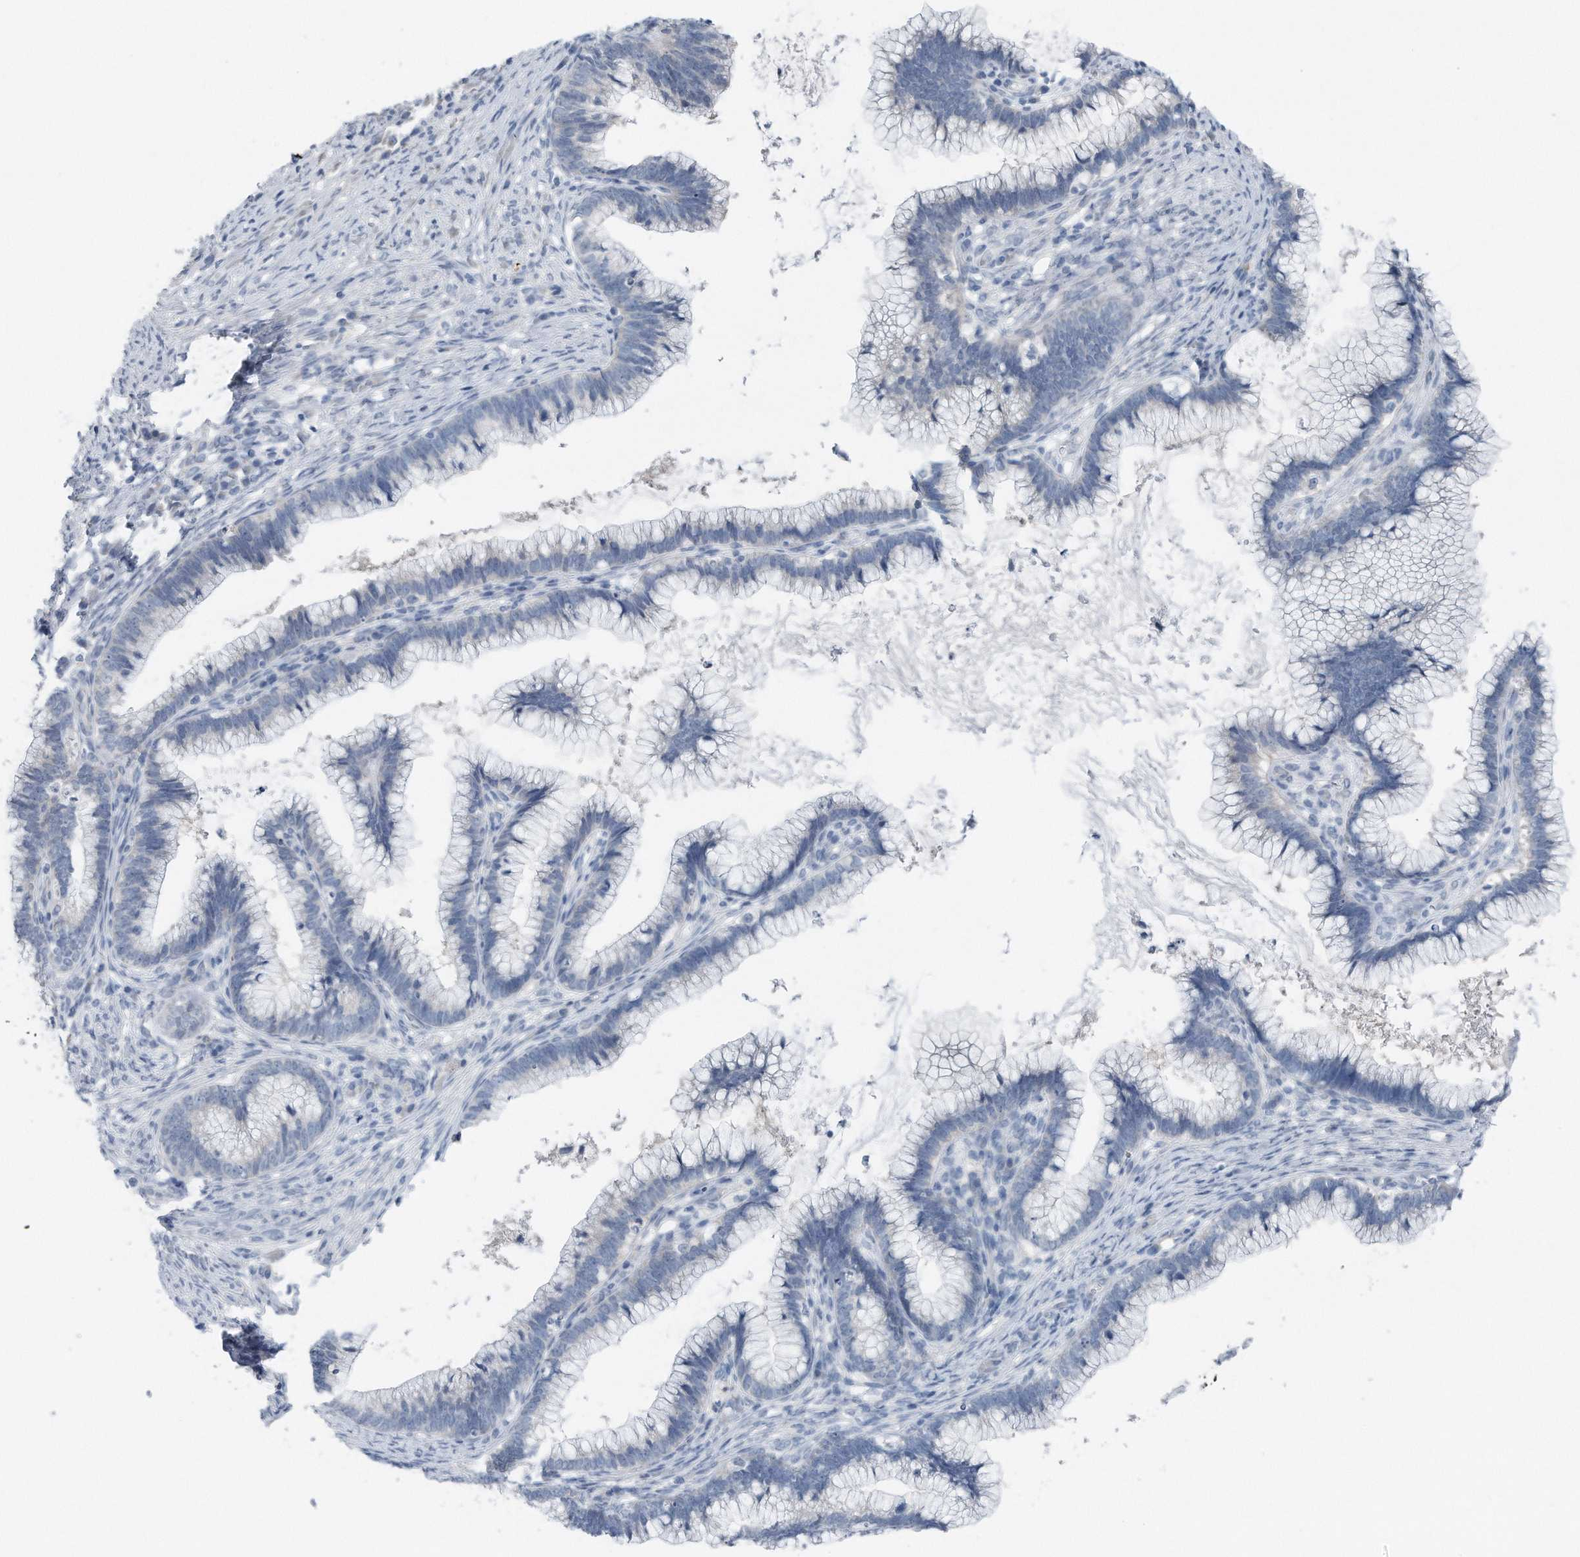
{"staining": {"intensity": "negative", "quantity": "none", "location": "none"}, "tissue": "cervical cancer", "cell_type": "Tumor cells", "image_type": "cancer", "snomed": [{"axis": "morphology", "description": "Adenocarcinoma, NOS"}, {"axis": "topography", "description": "Cervix"}], "caption": "Immunohistochemistry (IHC) of human cervical cancer (adenocarcinoma) exhibits no expression in tumor cells.", "gene": "YRDC", "patient": {"sex": "female", "age": 36}}